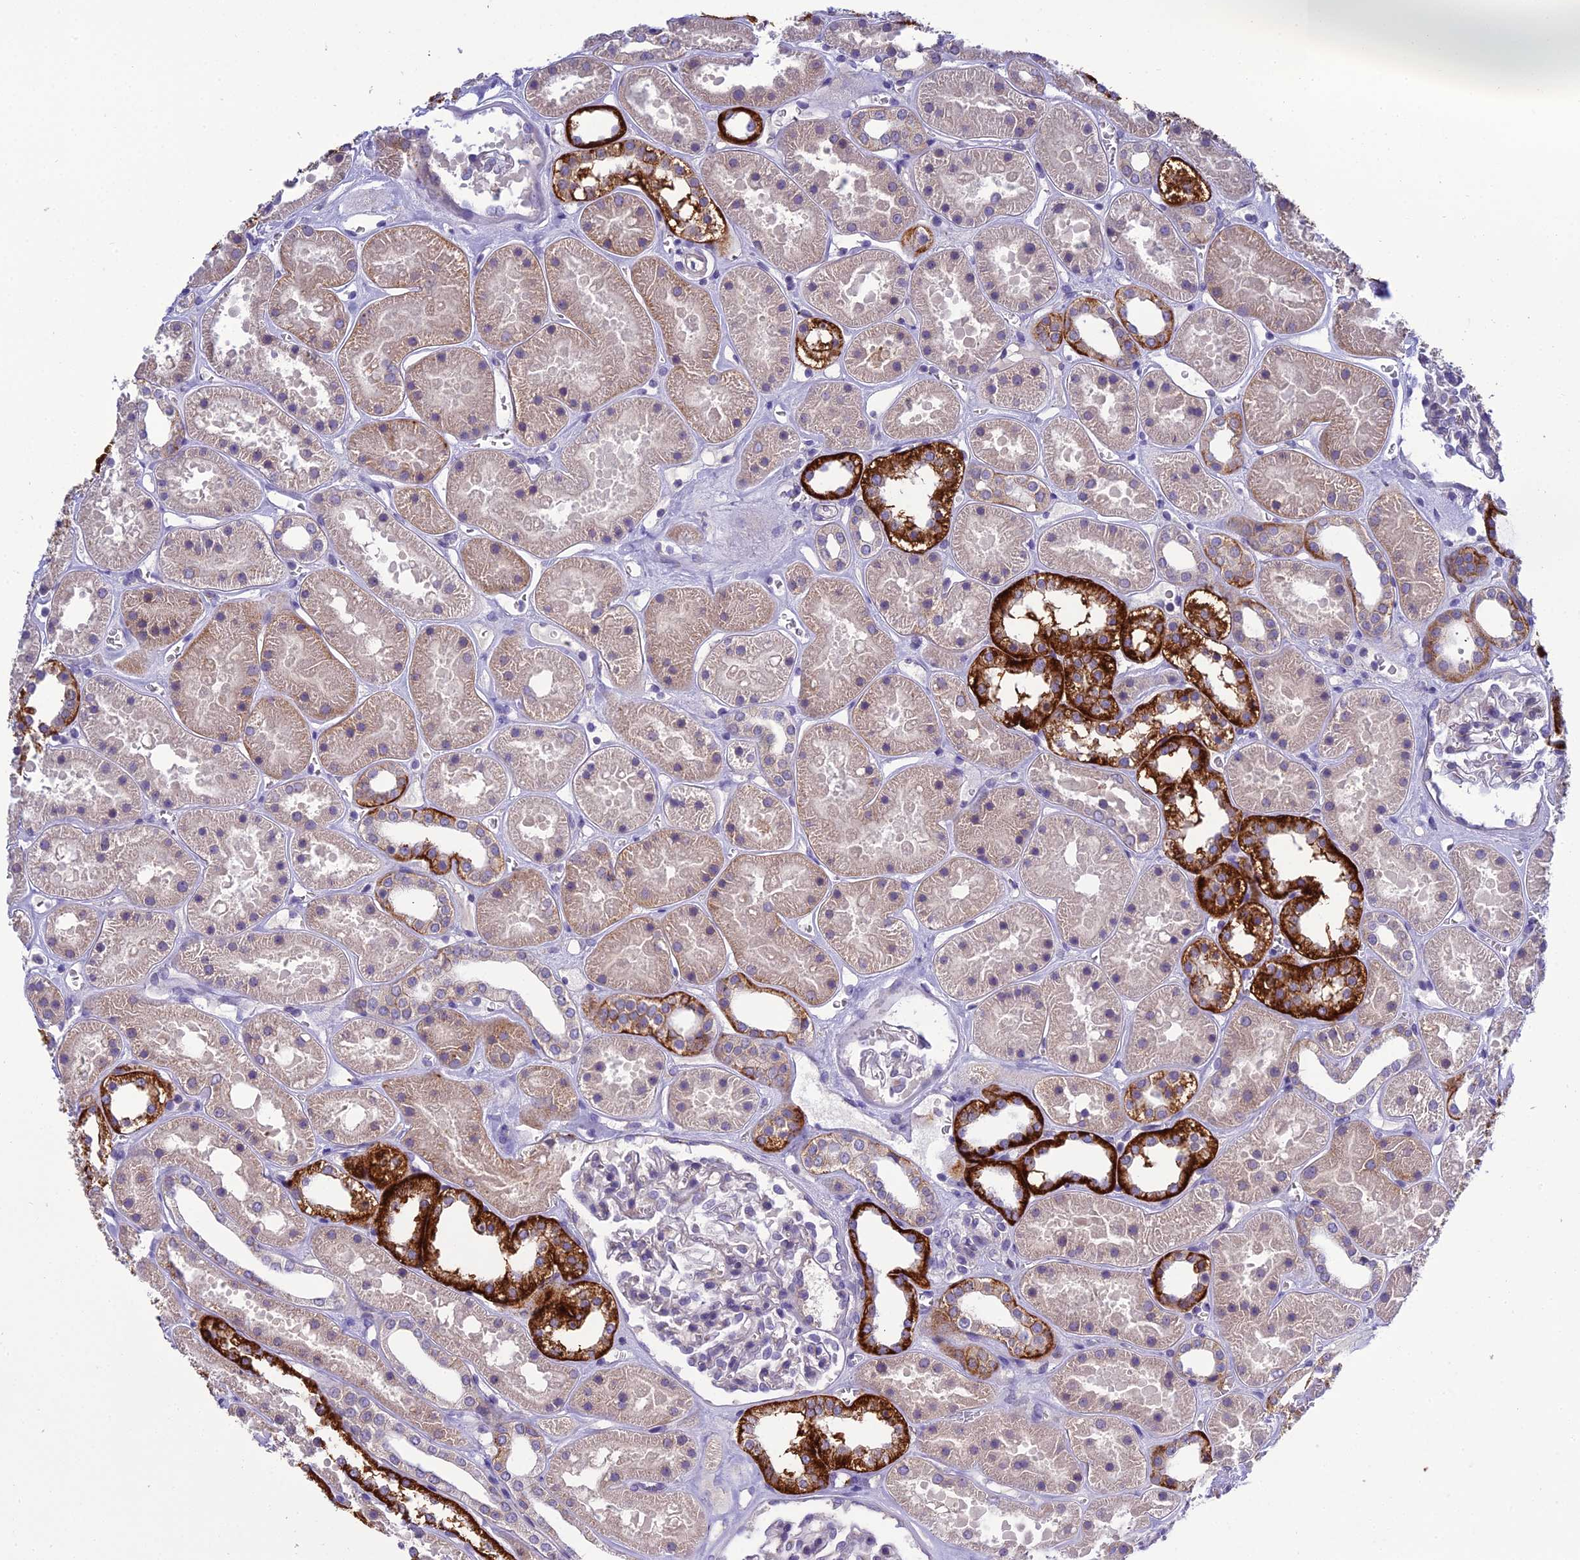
{"staining": {"intensity": "negative", "quantity": "none", "location": "none"}, "tissue": "kidney", "cell_type": "Cells in glomeruli", "image_type": "normal", "snomed": [{"axis": "morphology", "description": "Normal tissue, NOS"}, {"axis": "topography", "description": "Kidney"}], "caption": "Protein analysis of normal kidney demonstrates no significant staining in cells in glomeruli.", "gene": "GOLPH3", "patient": {"sex": "female", "age": 41}}